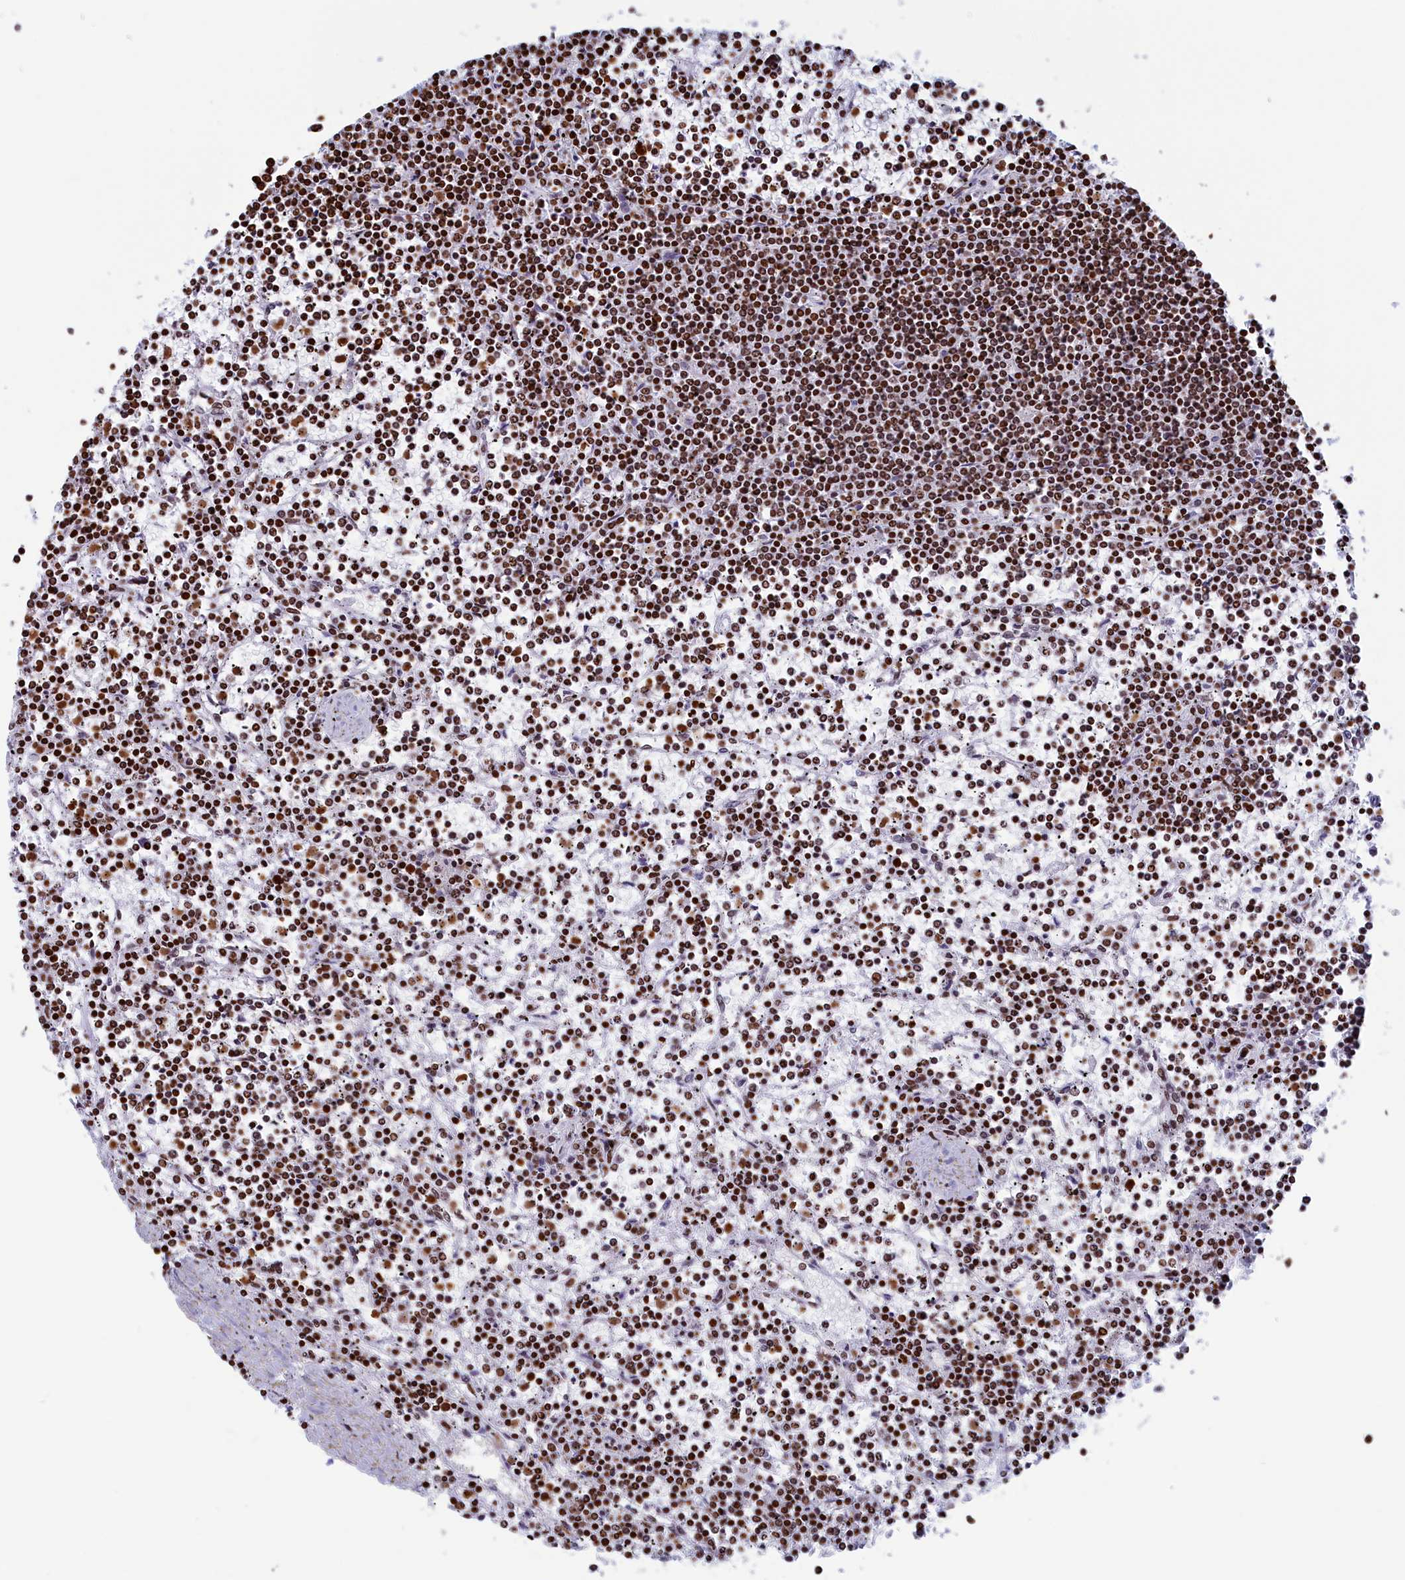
{"staining": {"intensity": "moderate", "quantity": ">75%", "location": "nuclear"}, "tissue": "lymphoma", "cell_type": "Tumor cells", "image_type": "cancer", "snomed": [{"axis": "morphology", "description": "Malignant lymphoma, non-Hodgkin's type, Low grade"}, {"axis": "topography", "description": "Spleen"}], "caption": "Immunohistochemistry (DAB (3,3'-diaminobenzidine)) staining of low-grade malignant lymphoma, non-Hodgkin's type displays moderate nuclear protein staining in about >75% of tumor cells.", "gene": "APOBEC3A", "patient": {"sex": "female", "age": 19}}